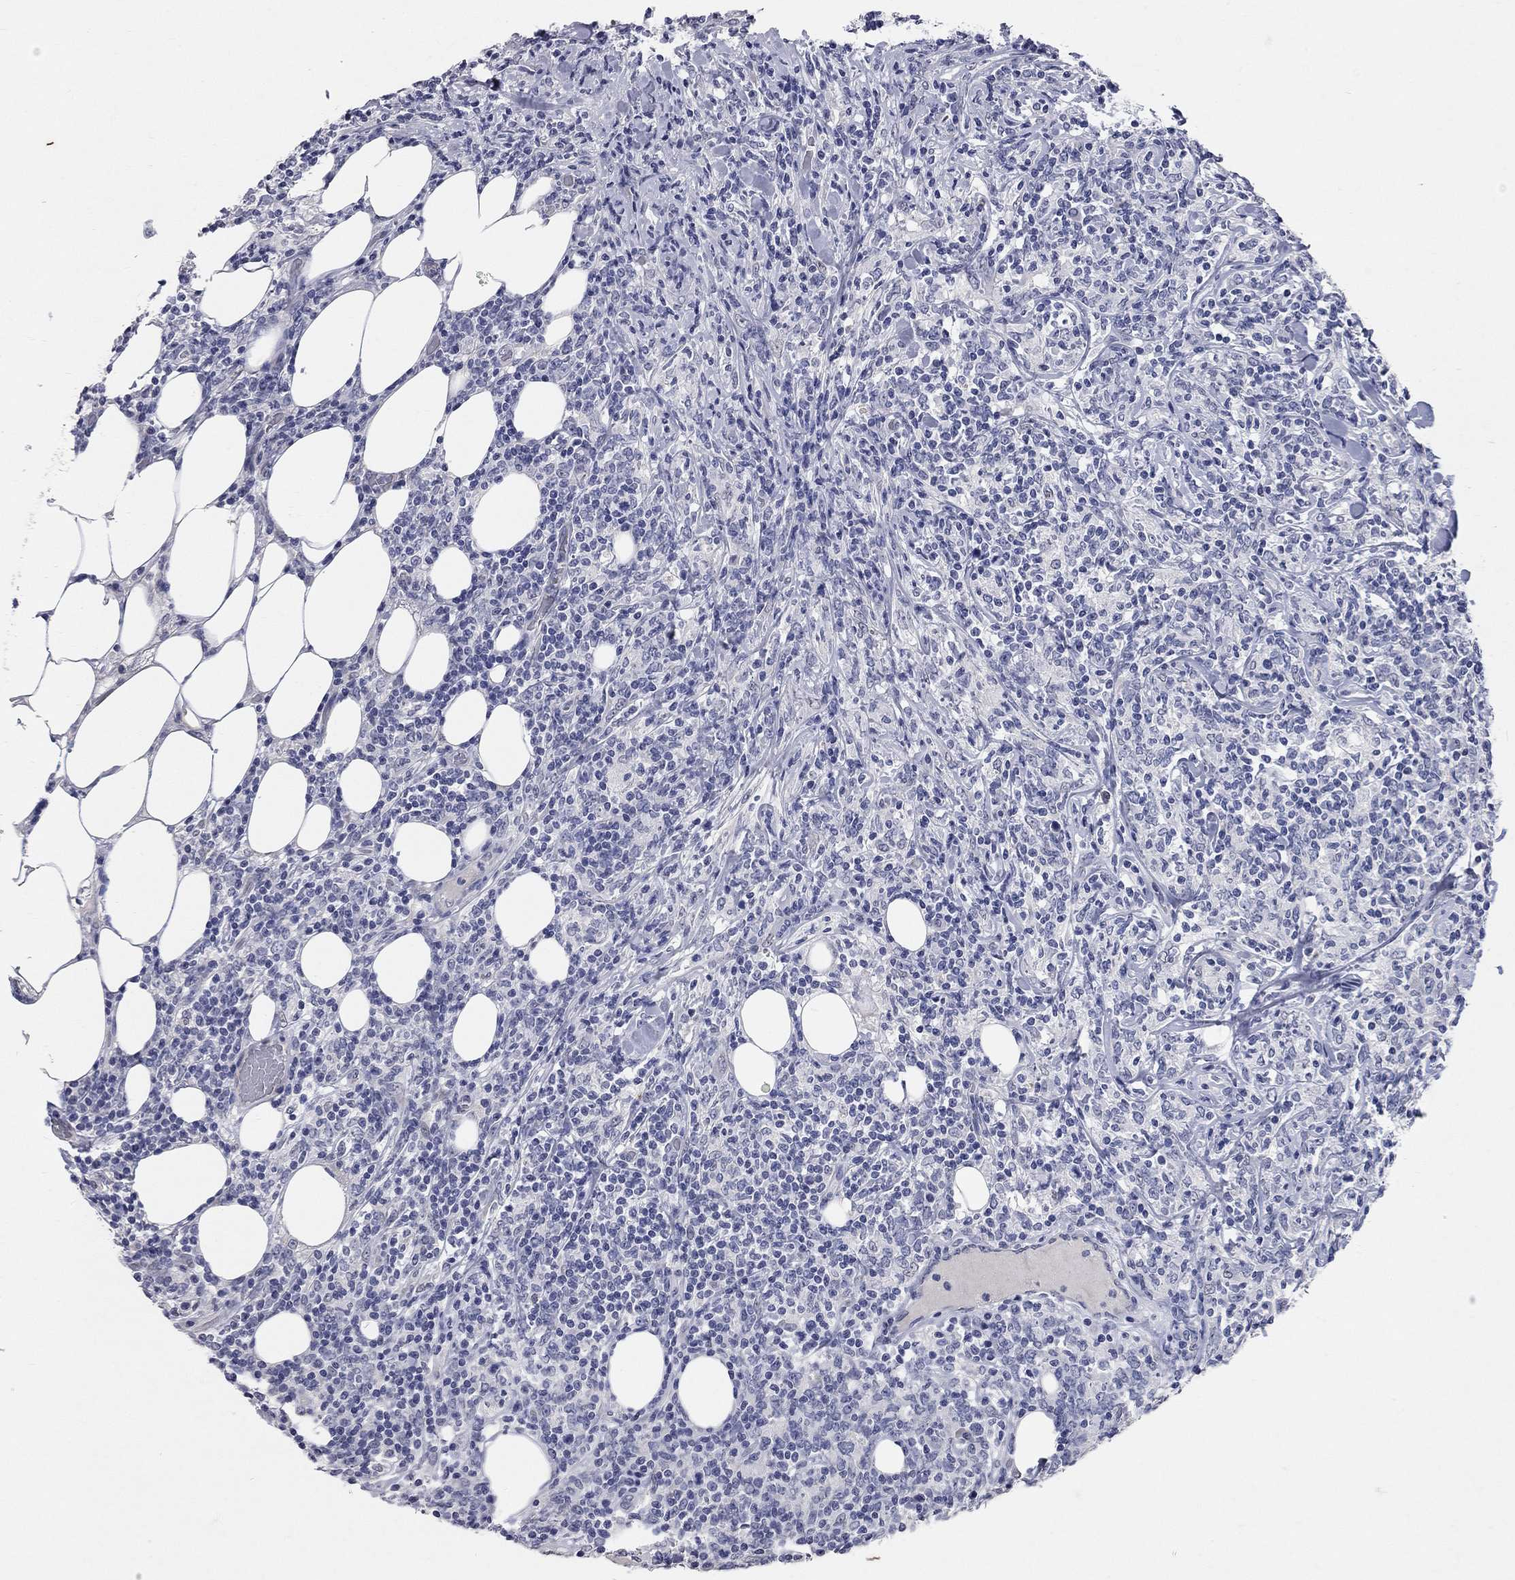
{"staining": {"intensity": "negative", "quantity": "none", "location": "none"}, "tissue": "lymphoma", "cell_type": "Tumor cells", "image_type": "cancer", "snomed": [{"axis": "morphology", "description": "Malignant lymphoma, non-Hodgkin's type, High grade"}, {"axis": "topography", "description": "Lymph node"}], "caption": "Immunohistochemical staining of lymphoma reveals no significant expression in tumor cells.", "gene": "SYT12", "patient": {"sex": "female", "age": 84}}